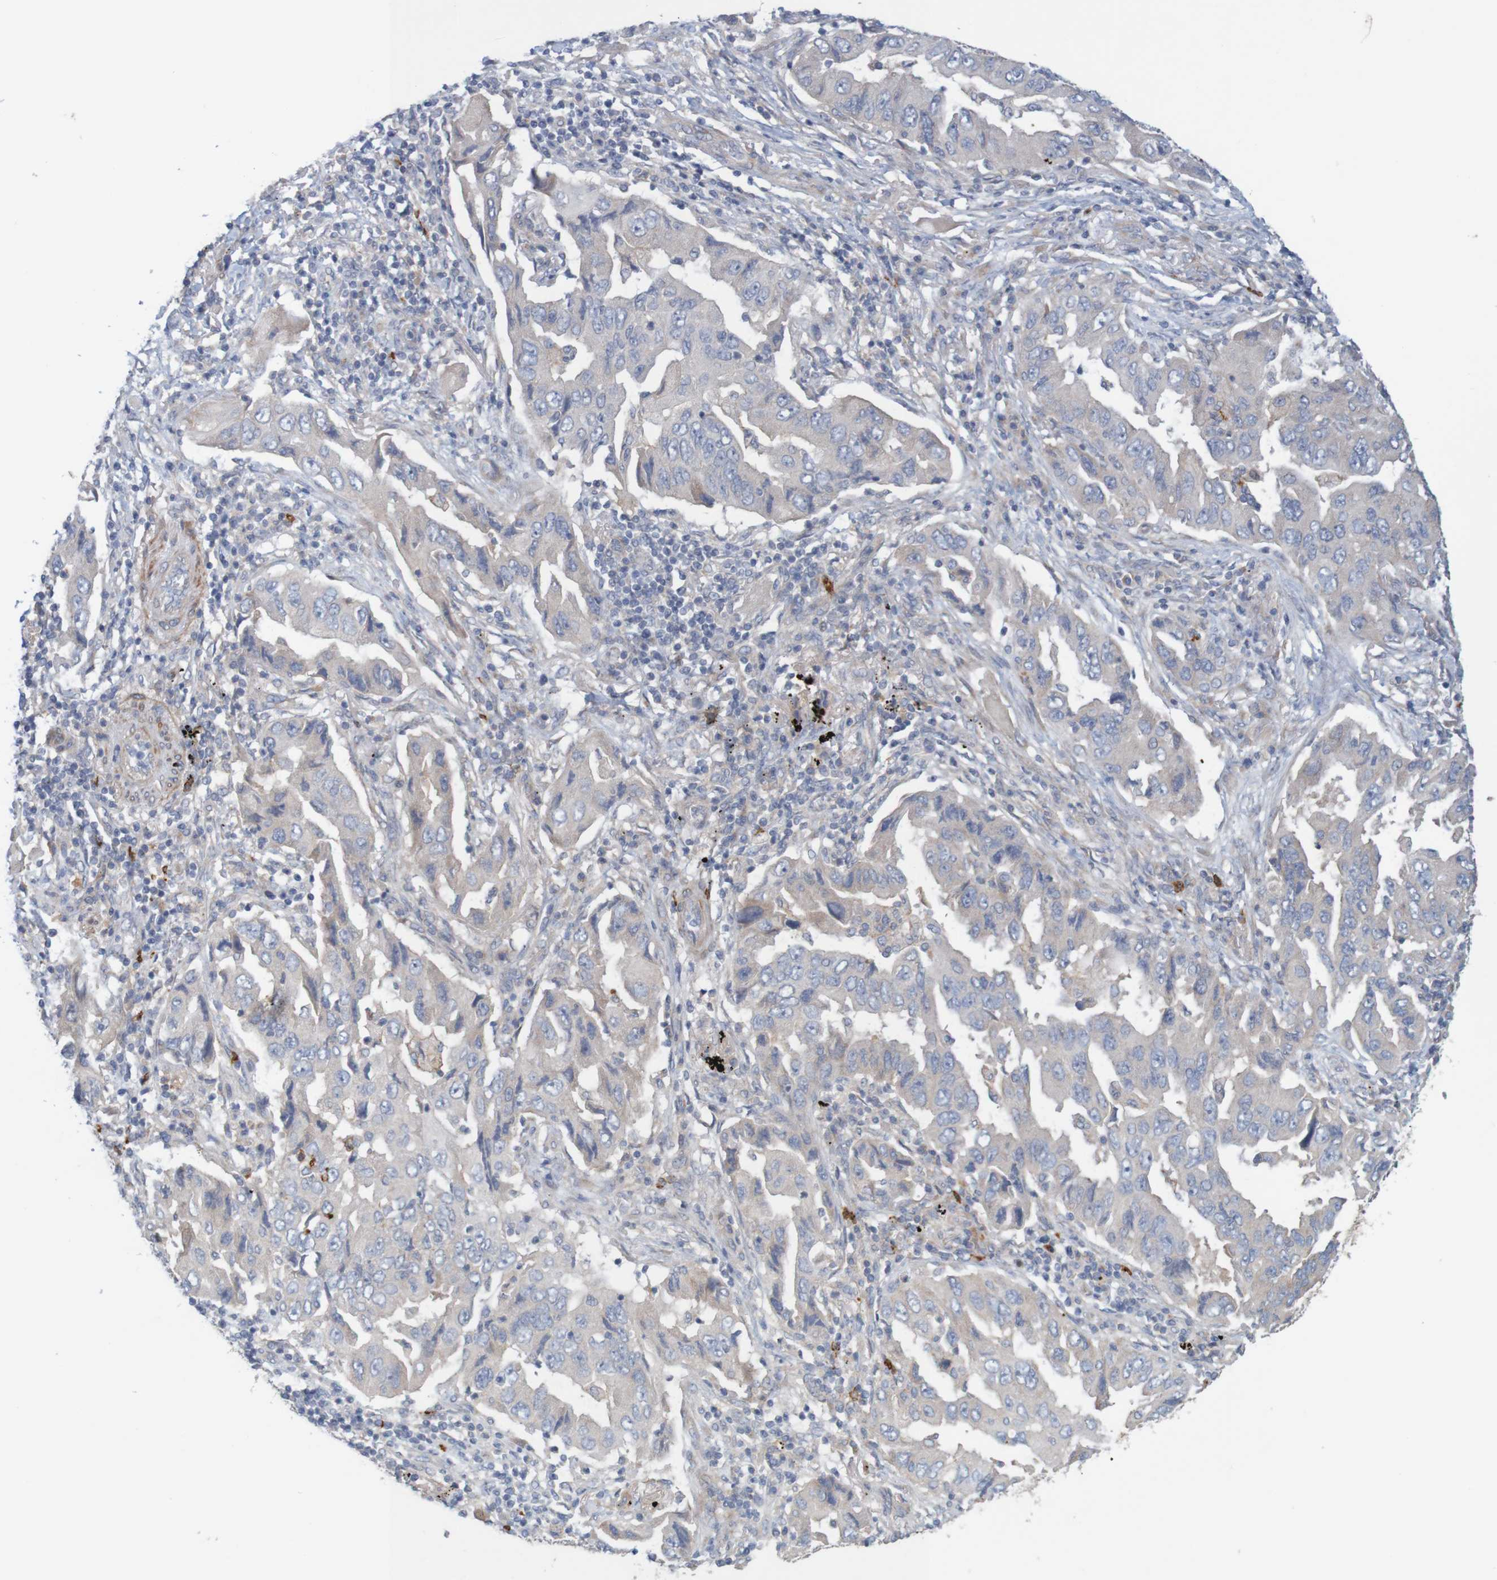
{"staining": {"intensity": "weak", "quantity": "<25%", "location": "cytoplasmic/membranous"}, "tissue": "lung cancer", "cell_type": "Tumor cells", "image_type": "cancer", "snomed": [{"axis": "morphology", "description": "Adenocarcinoma, NOS"}, {"axis": "topography", "description": "Lung"}], "caption": "There is no significant positivity in tumor cells of lung adenocarcinoma. (DAB (3,3'-diaminobenzidine) immunohistochemistry, high magnification).", "gene": "KRT23", "patient": {"sex": "female", "age": 65}}